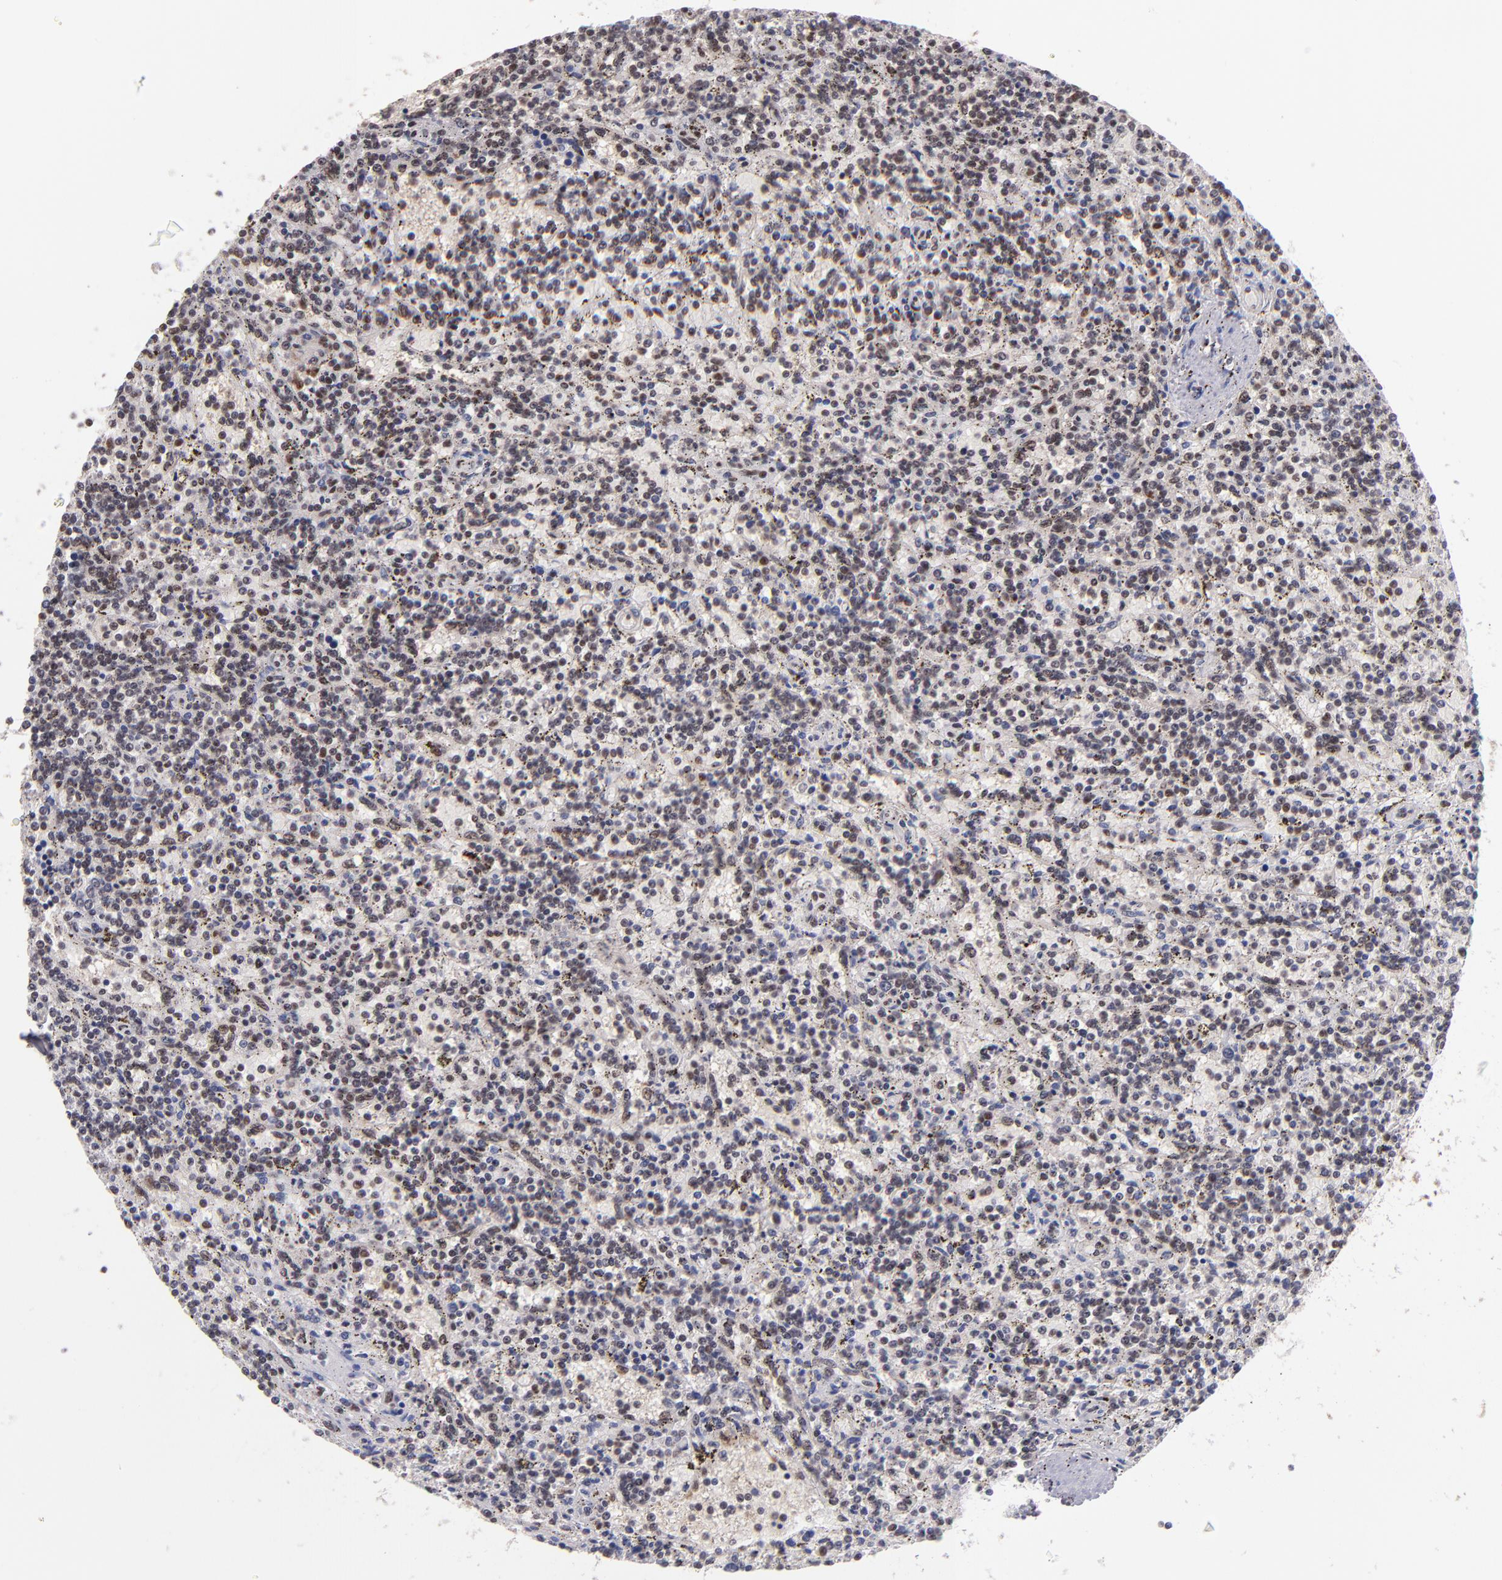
{"staining": {"intensity": "weak", "quantity": "25%-75%", "location": "nuclear"}, "tissue": "lymphoma", "cell_type": "Tumor cells", "image_type": "cancer", "snomed": [{"axis": "morphology", "description": "Malignant lymphoma, non-Hodgkin's type, Low grade"}, {"axis": "topography", "description": "Spleen"}], "caption": "Tumor cells show low levels of weak nuclear expression in about 25%-75% of cells in low-grade malignant lymphoma, non-Hodgkin's type.", "gene": "EP300", "patient": {"sex": "male", "age": 73}}